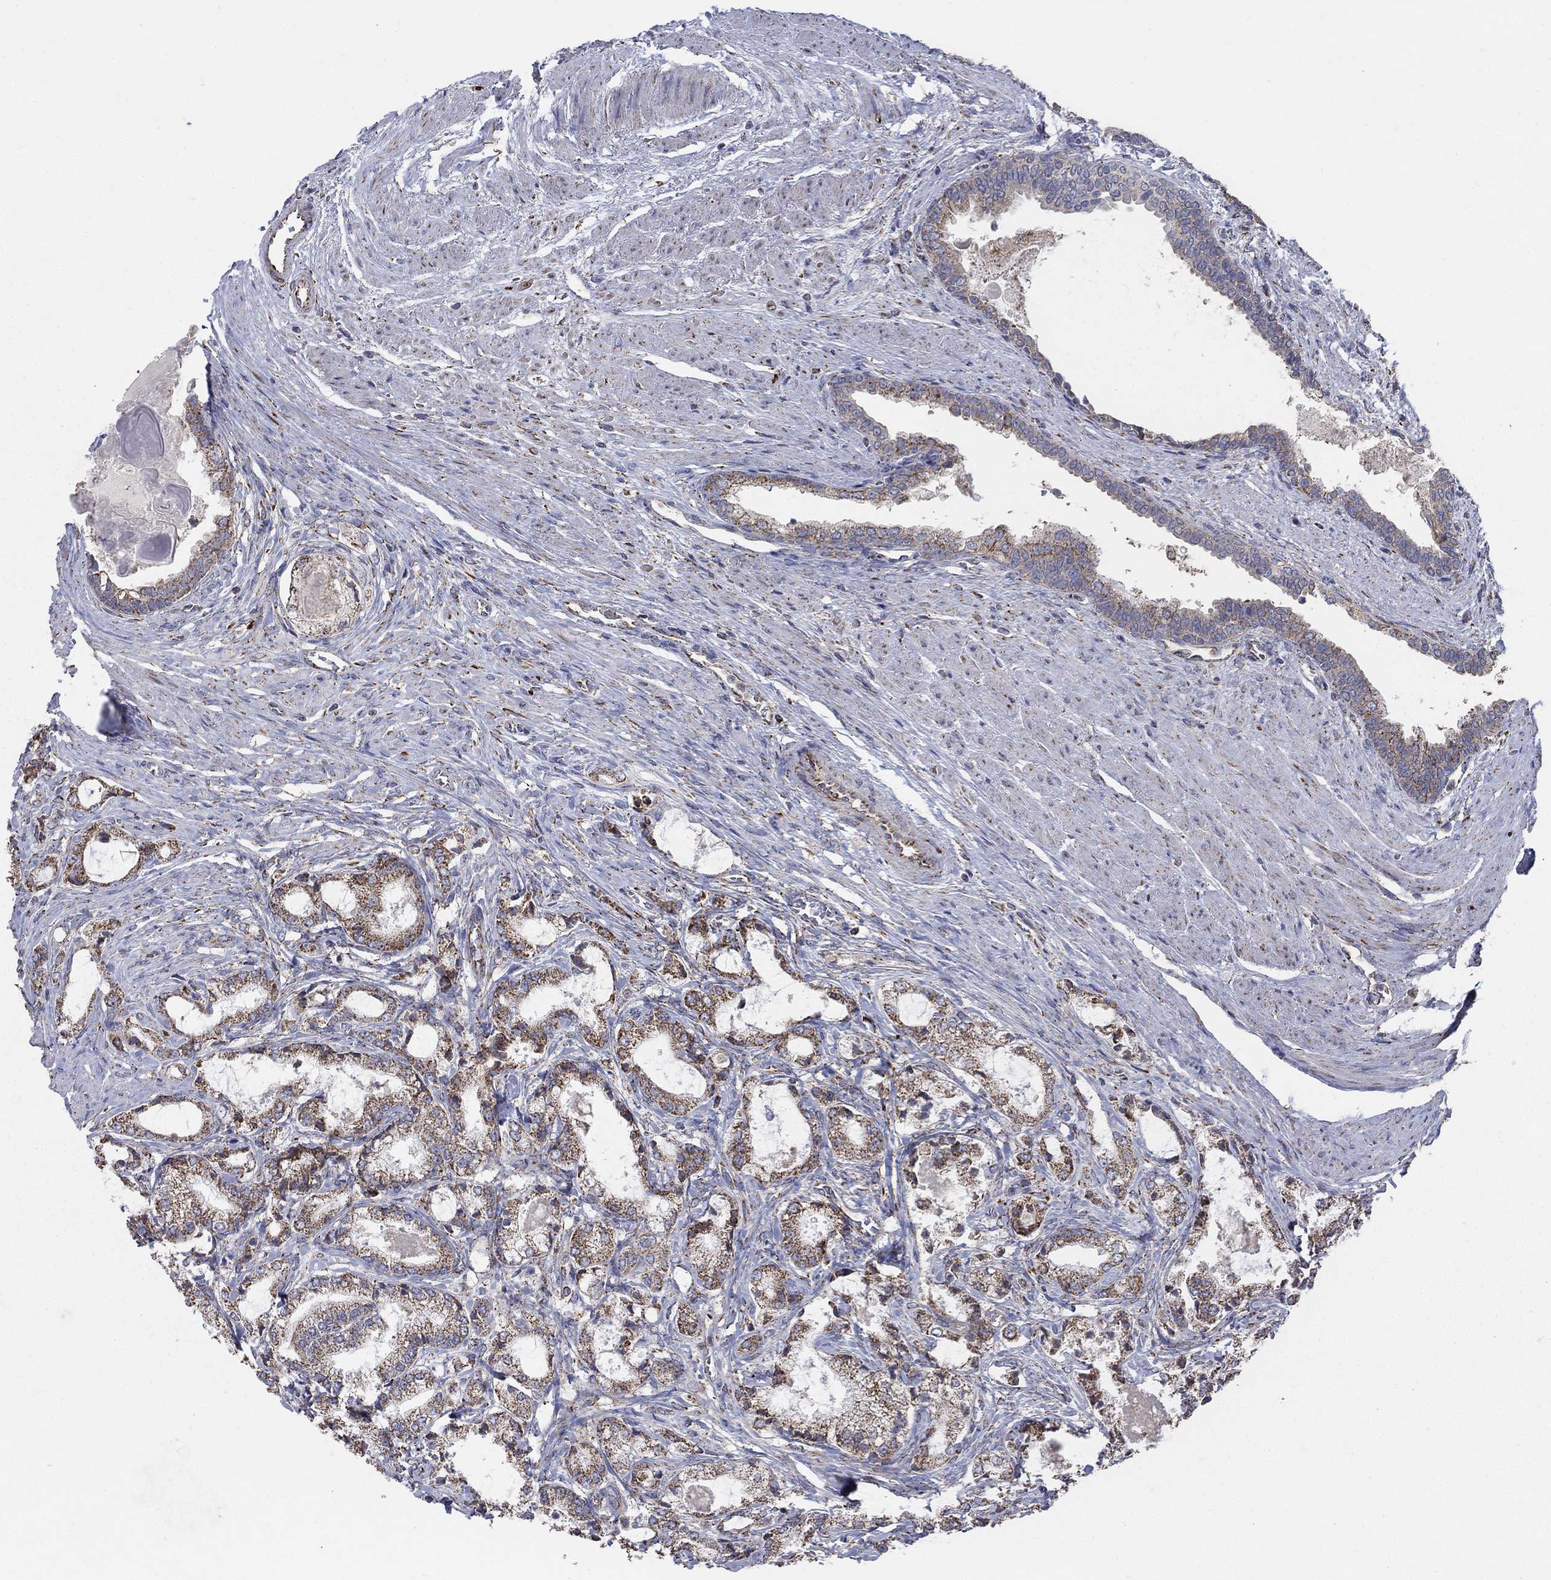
{"staining": {"intensity": "strong", "quantity": "25%-75%", "location": "cytoplasmic/membranous"}, "tissue": "prostate cancer", "cell_type": "Tumor cells", "image_type": "cancer", "snomed": [{"axis": "morphology", "description": "Adenocarcinoma, NOS"}, {"axis": "topography", "description": "Prostate and seminal vesicle, NOS"}, {"axis": "topography", "description": "Prostate"}], "caption": "A brown stain shows strong cytoplasmic/membranous expression of a protein in human prostate adenocarcinoma tumor cells.", "gene": "PNPLA2", "patient": {"sex": "male", "age": 62}}